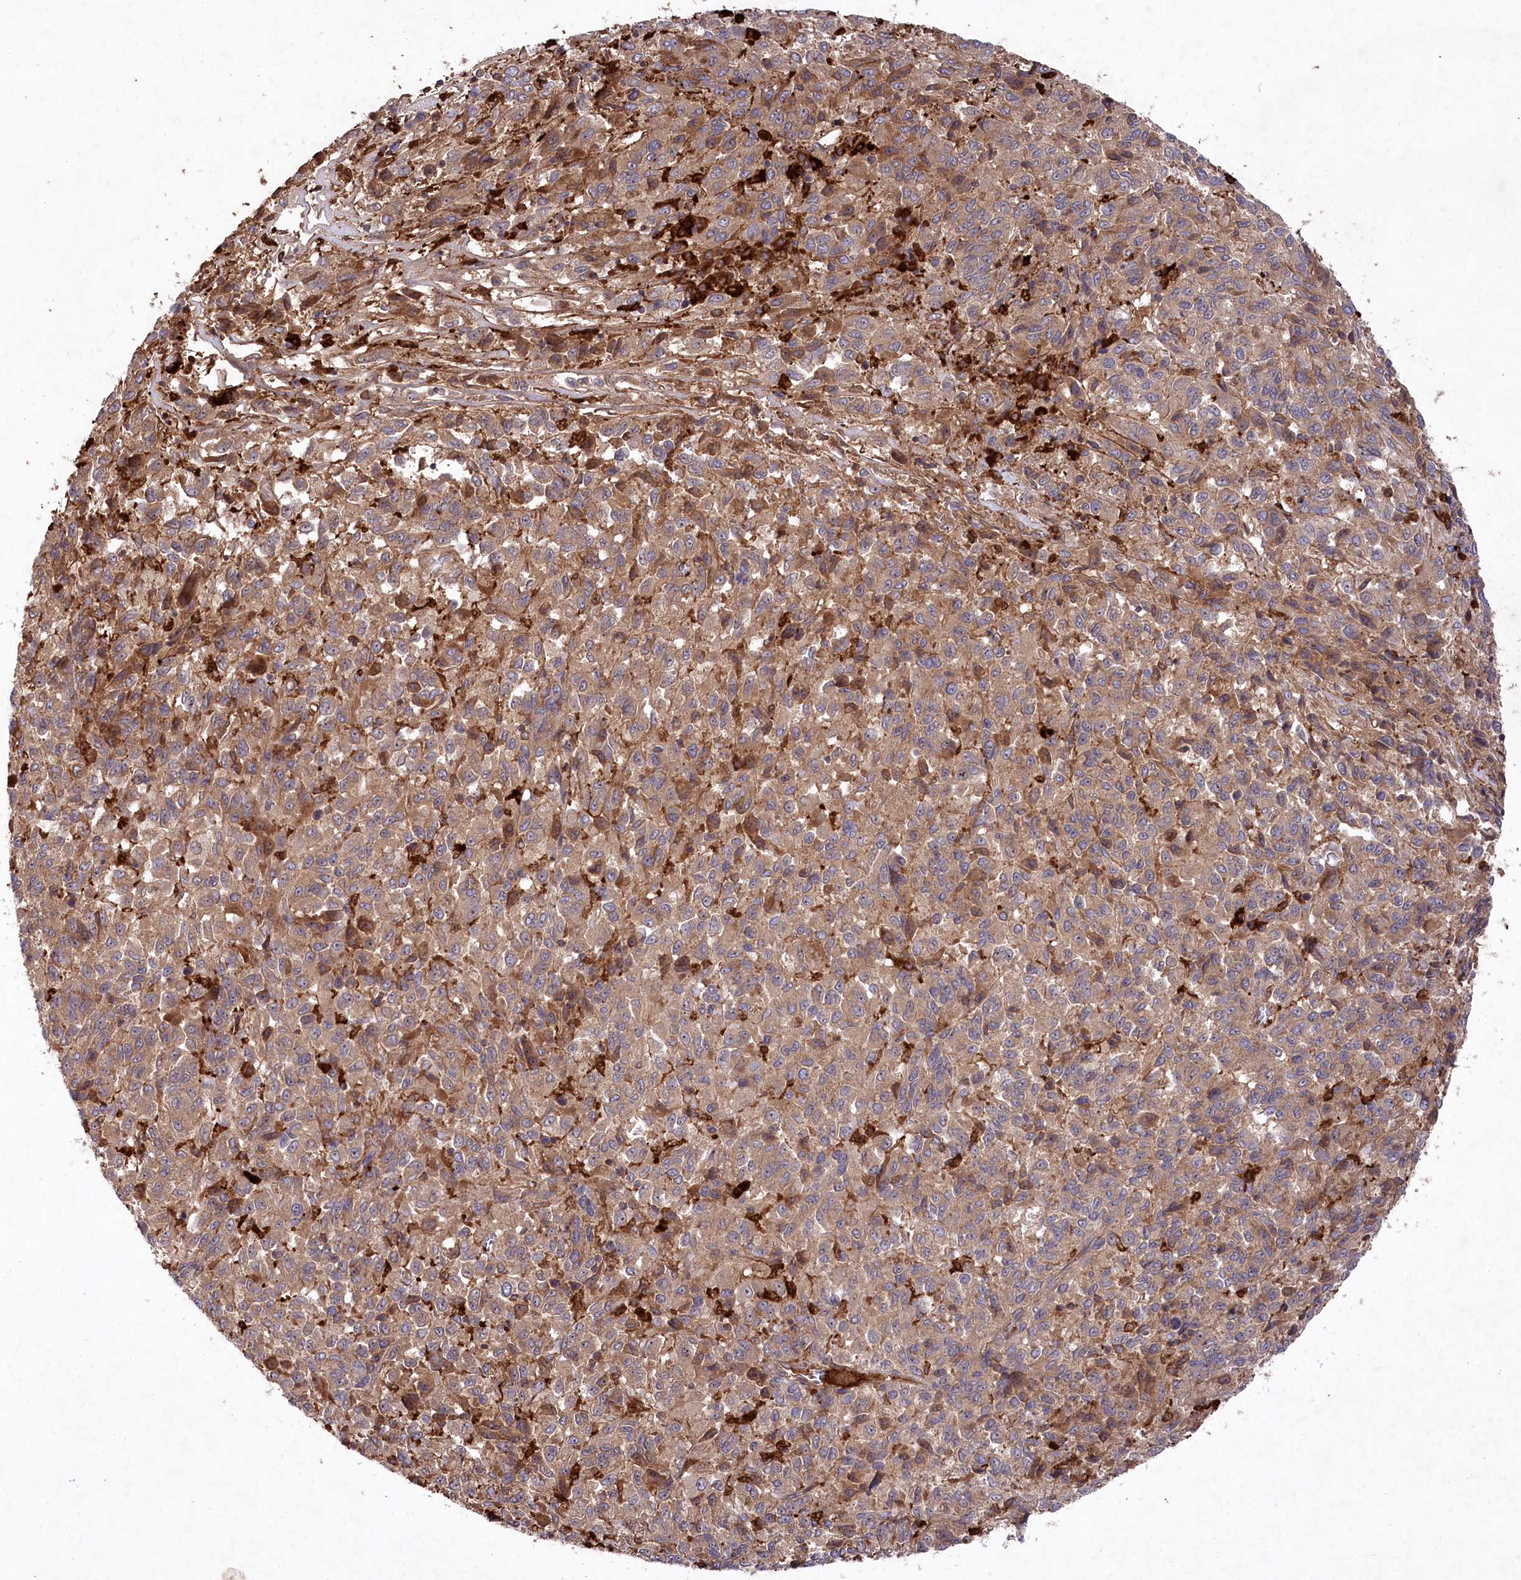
{"staining": {"intensity": "moderate", "quantity": ">75%", "location": "cytoplasmic/membranous"}, "tissue": "melanoma", "cell_type": "Tumor cells", "image_type": "cancer", "snomed": [{"axis": "morphology", "description": "Malignant melanoma, Metastatic site"}, {"axis": "topography", "description": "Lung"}], "caption": "Immunohistochemical staining of malignant melanoma (metastatic site) reveals medium levels of moderate cytoplasmic/membranous protein expression in approximately >75% of tumor cells.", "gene": "PPP1R21", "patient": {"sex": "male", "age": 64}}